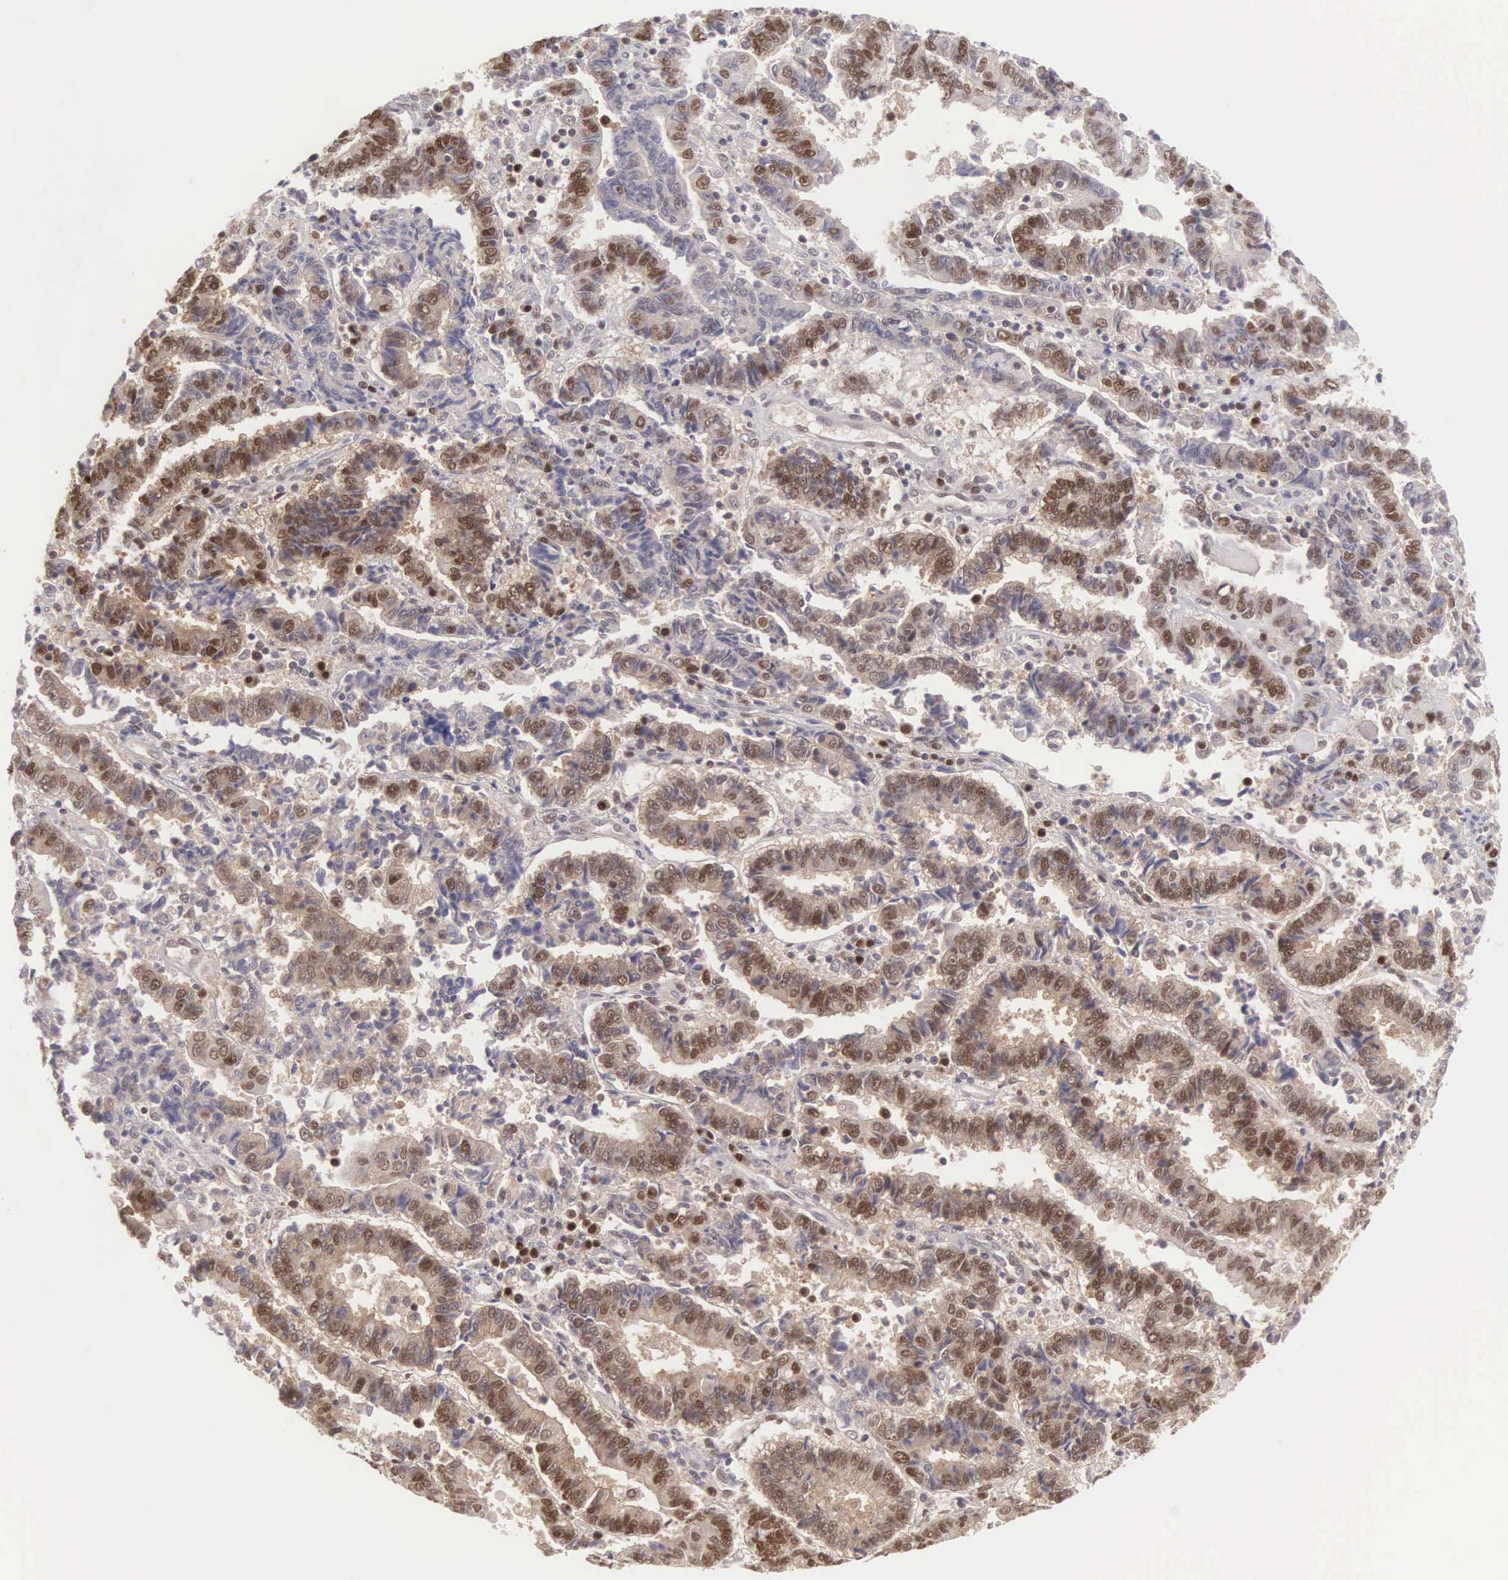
{"staining": {"intensity": "moderate", "quantity": ">75%", "location": "nuclear"}, "tissue": "endometrial cancer", "cell_type": "Tumor cells", "image_type": "cancer", "snomed": [{"axis": "morphology", "description": "Adenocarcinoma, NOS"}, {"axis": "topography", "description": "Endometrium"}], "caption": "Tumor cells reveal moderate nuclear positivity in about >75% of cells in endometrial adenocarcinoma.", "gene": "CCDC117", "patient": {"sex": "female", "age": 75}}